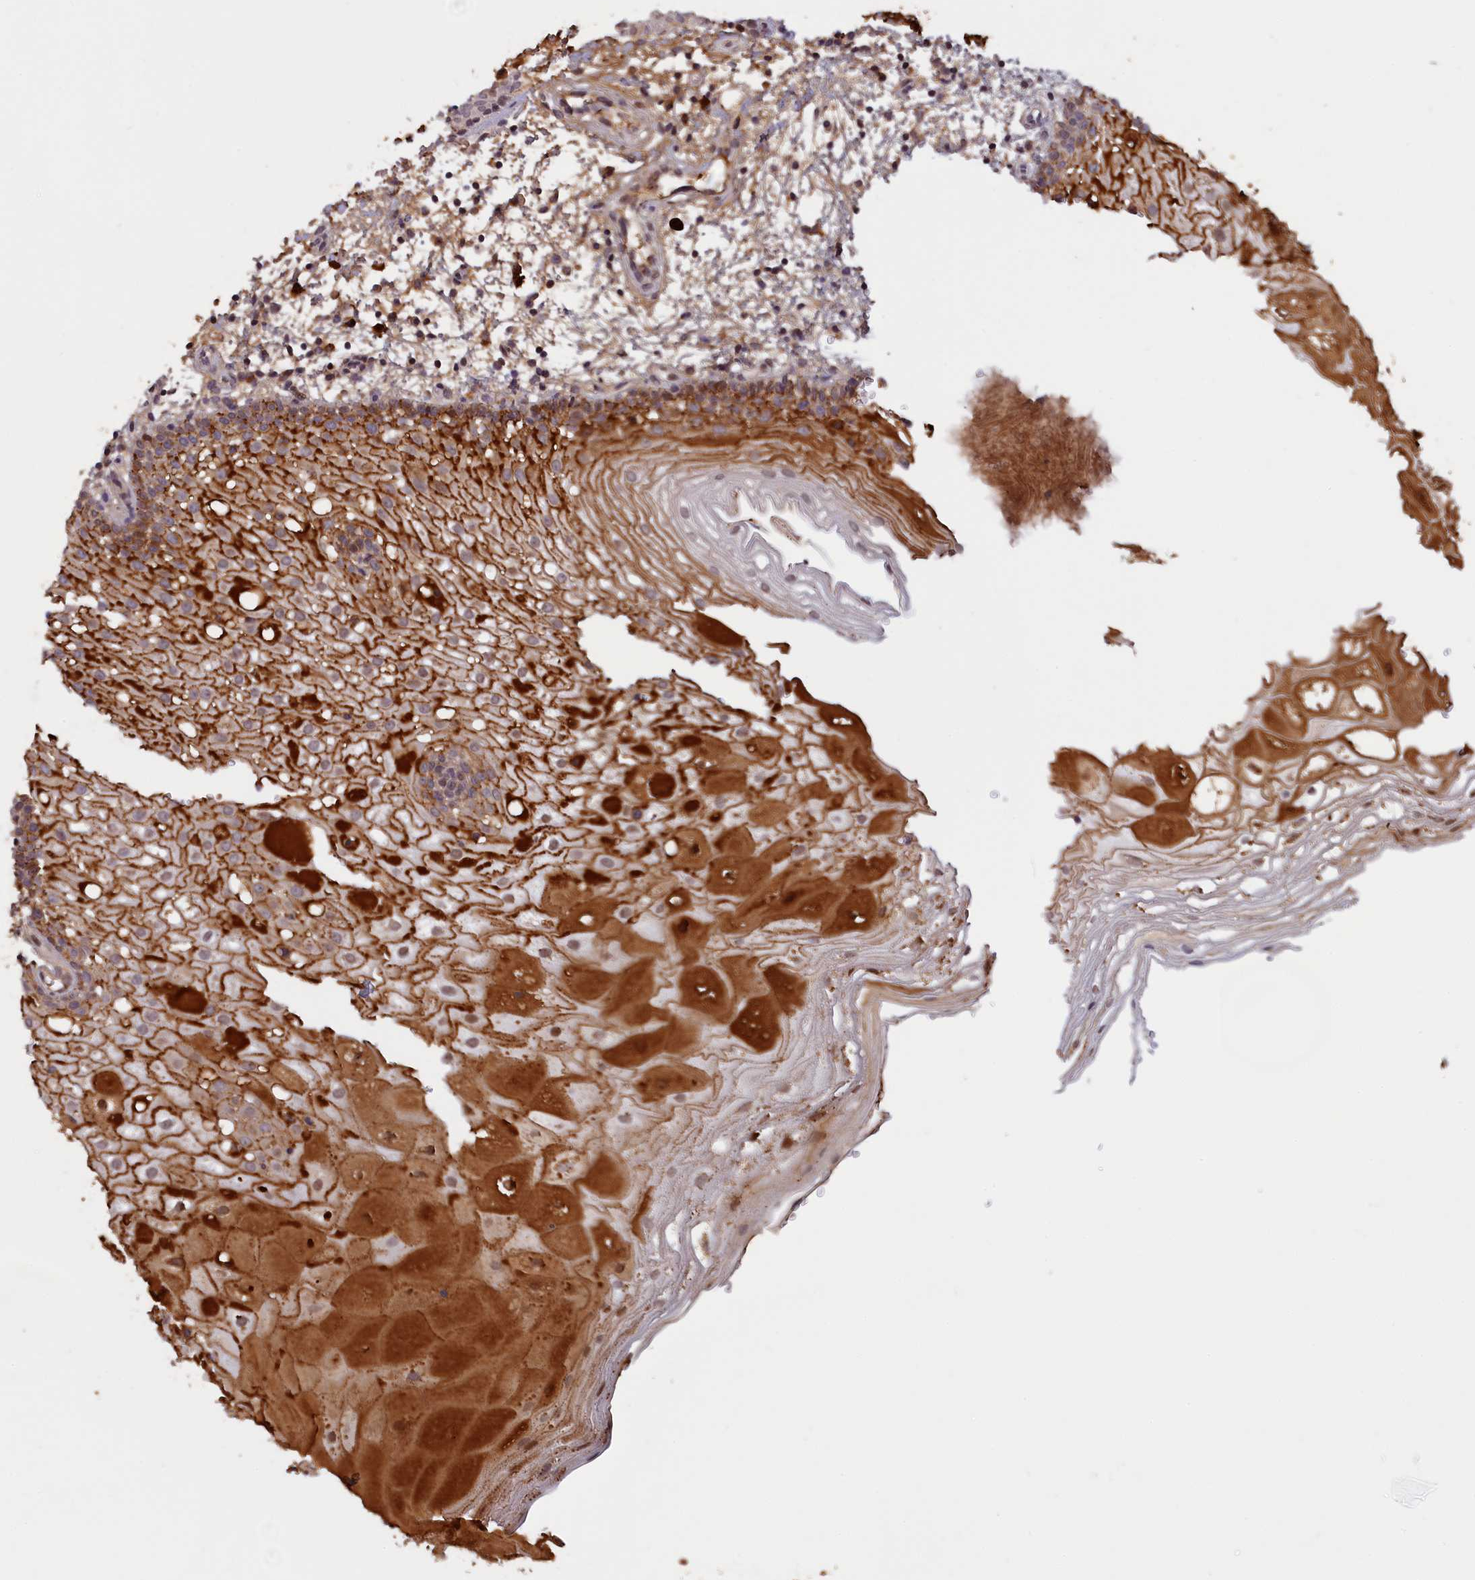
{"staining": {"intensity": "strong", "quantity": "25%-75%", "location": "cytoplasmic/membranous,nuclear"}, "tissue": "oral mucosa", "cell_type": "Squamous epithelial cells", "image_type": "normal", "snomed": [{"axis": "morphology", "description": "Normal tissue, NOS"}, {"axis": "topography", "description": "Oral tissue"}], "caption": "Strong cytoplasmic/membranous,nuclear positivity for a protein is present in approximately 25%-75% of squamous epithelial cells of normal oral mucosa using immunohistochemistry.", "gene": "RRAD", "patient": {"sex": "male", "age": 74}}